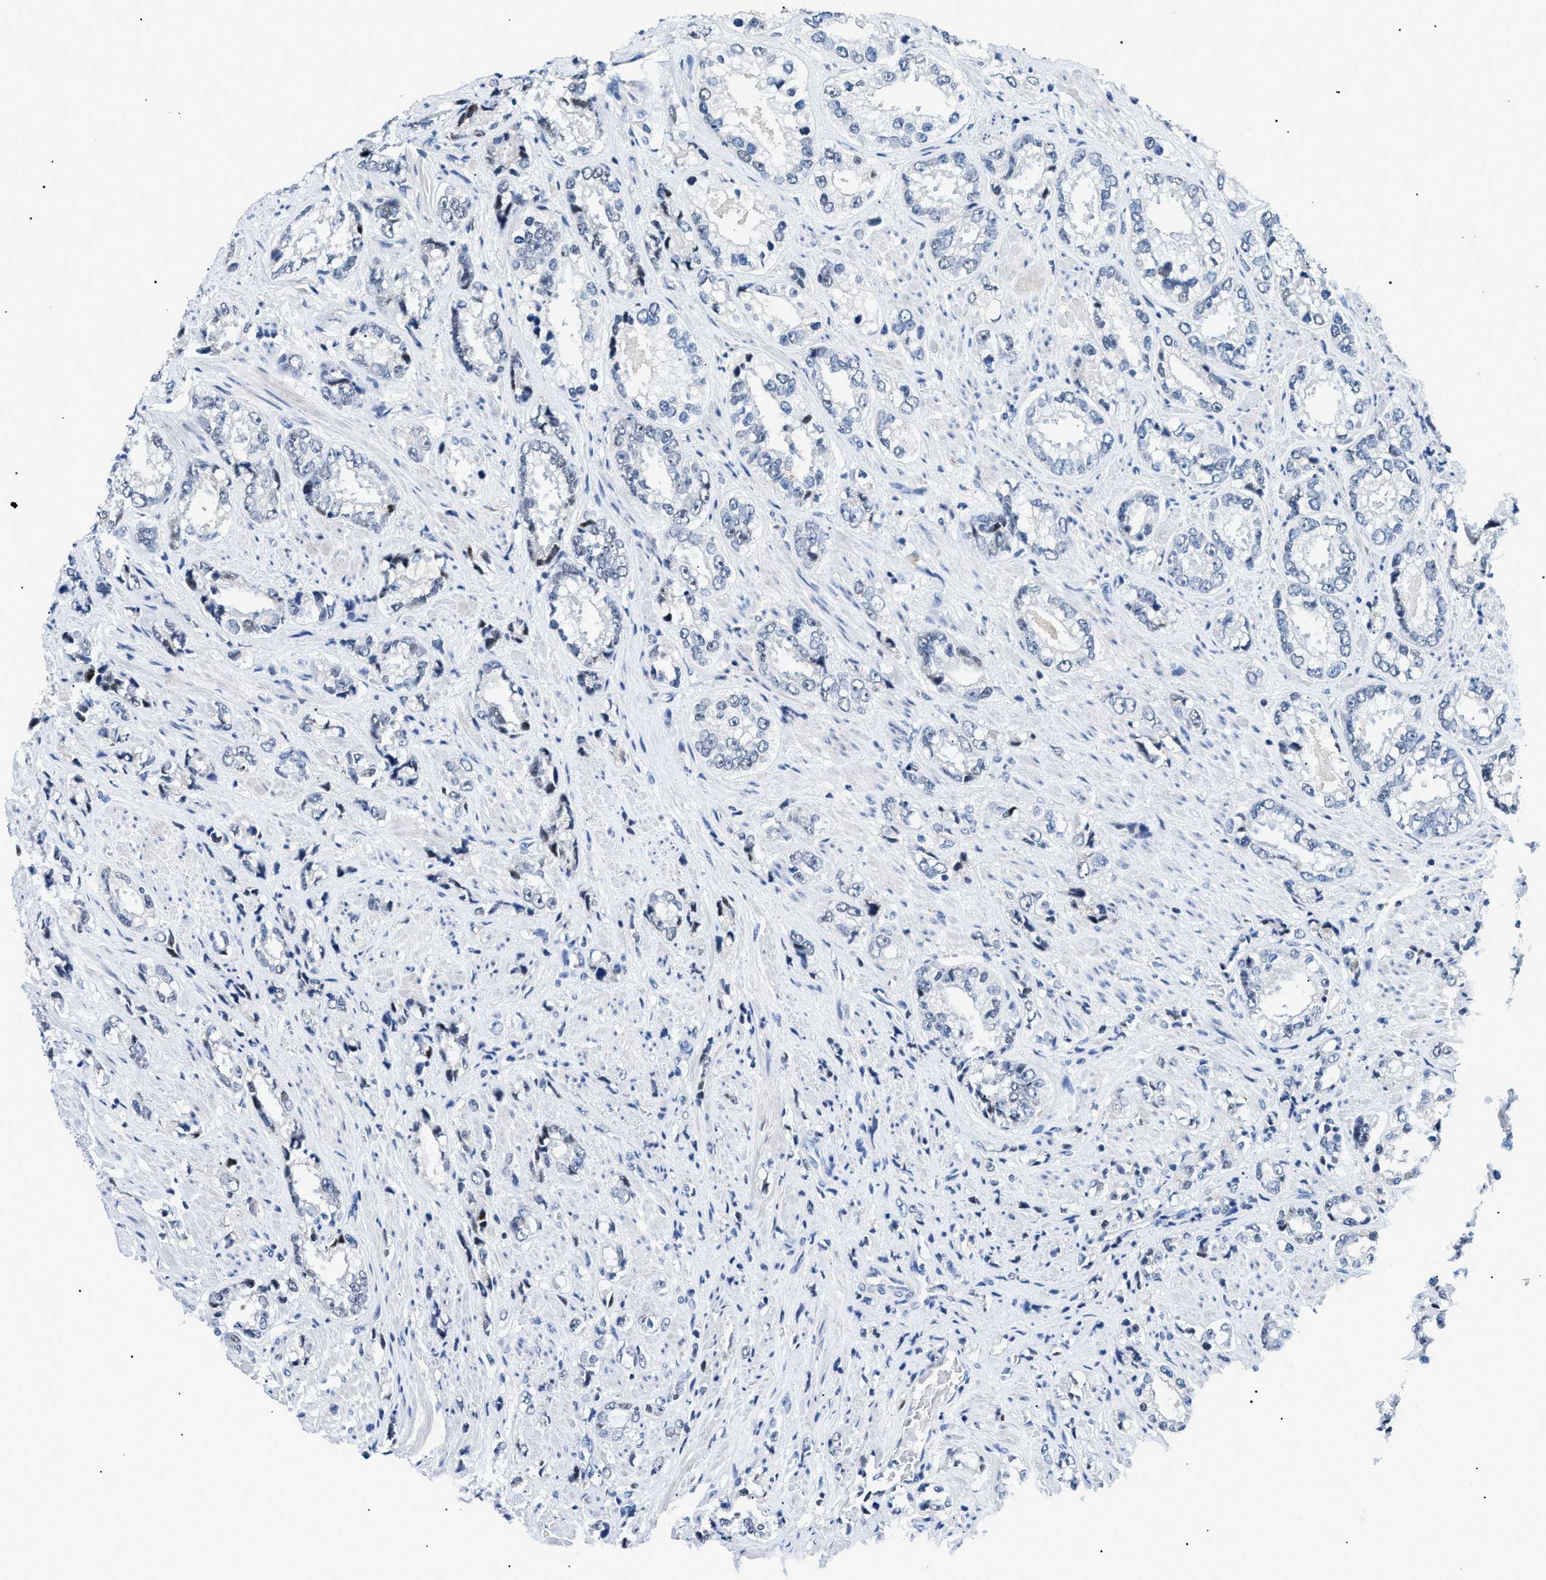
{"staining": {"intensity": "negative", "quantity": "none", "location": "none"}, "tissue": "prostate cancer", "cell_type": "Tumor cells", "image_type": "cancer", "snomed": [{"axis": "morphology", "description": "Adenocarcinoma, High grade"}, {"axis": "topography", "description": "Prostate"}], "caption": "Tumor cells are negative for protein expression in human adenocarcinoma (high-grade) (prostate).", "gene": "SMARCC1", "patient": {"sex": "male", "age": 61}}